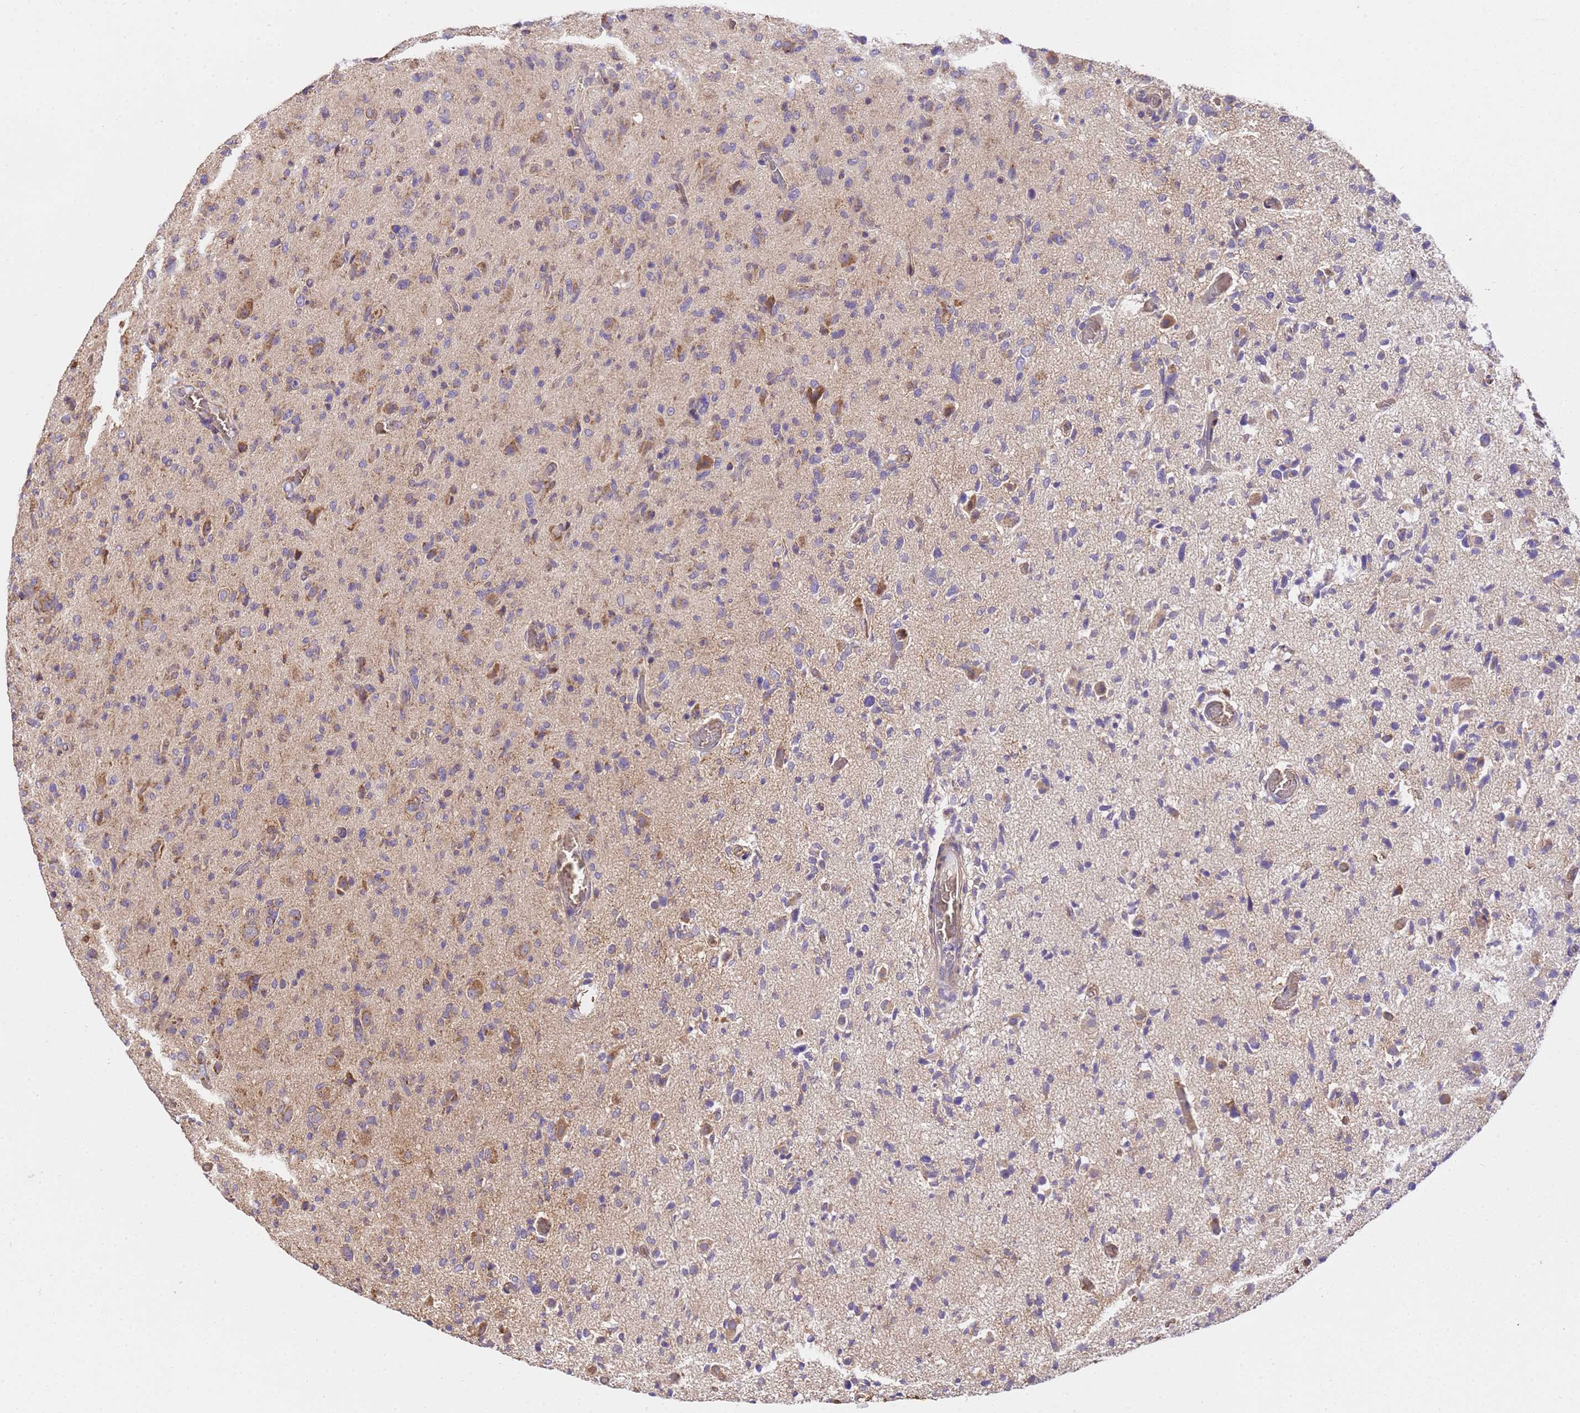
{"staining": {"intensity": "weak", "quantity": "25%-75%", "location": "cytoplasmic/membranous"}, "tissue": "glioma", "cell_type": "Tumor cells", "image_type": "cancer", "snomed": [{"axis": "morphology", "description": "Glioma, malignant, High grade"}, {"axis": "topography", "description": "Brain"}], "caption": "Weak cytoplasmic/membranous positivity for a protein is present in approximately 25%-75% of tumor cells of glioma using IHC.", "gene": "LRRIQ1", "patient": {"sex": "female", "age": 57}}